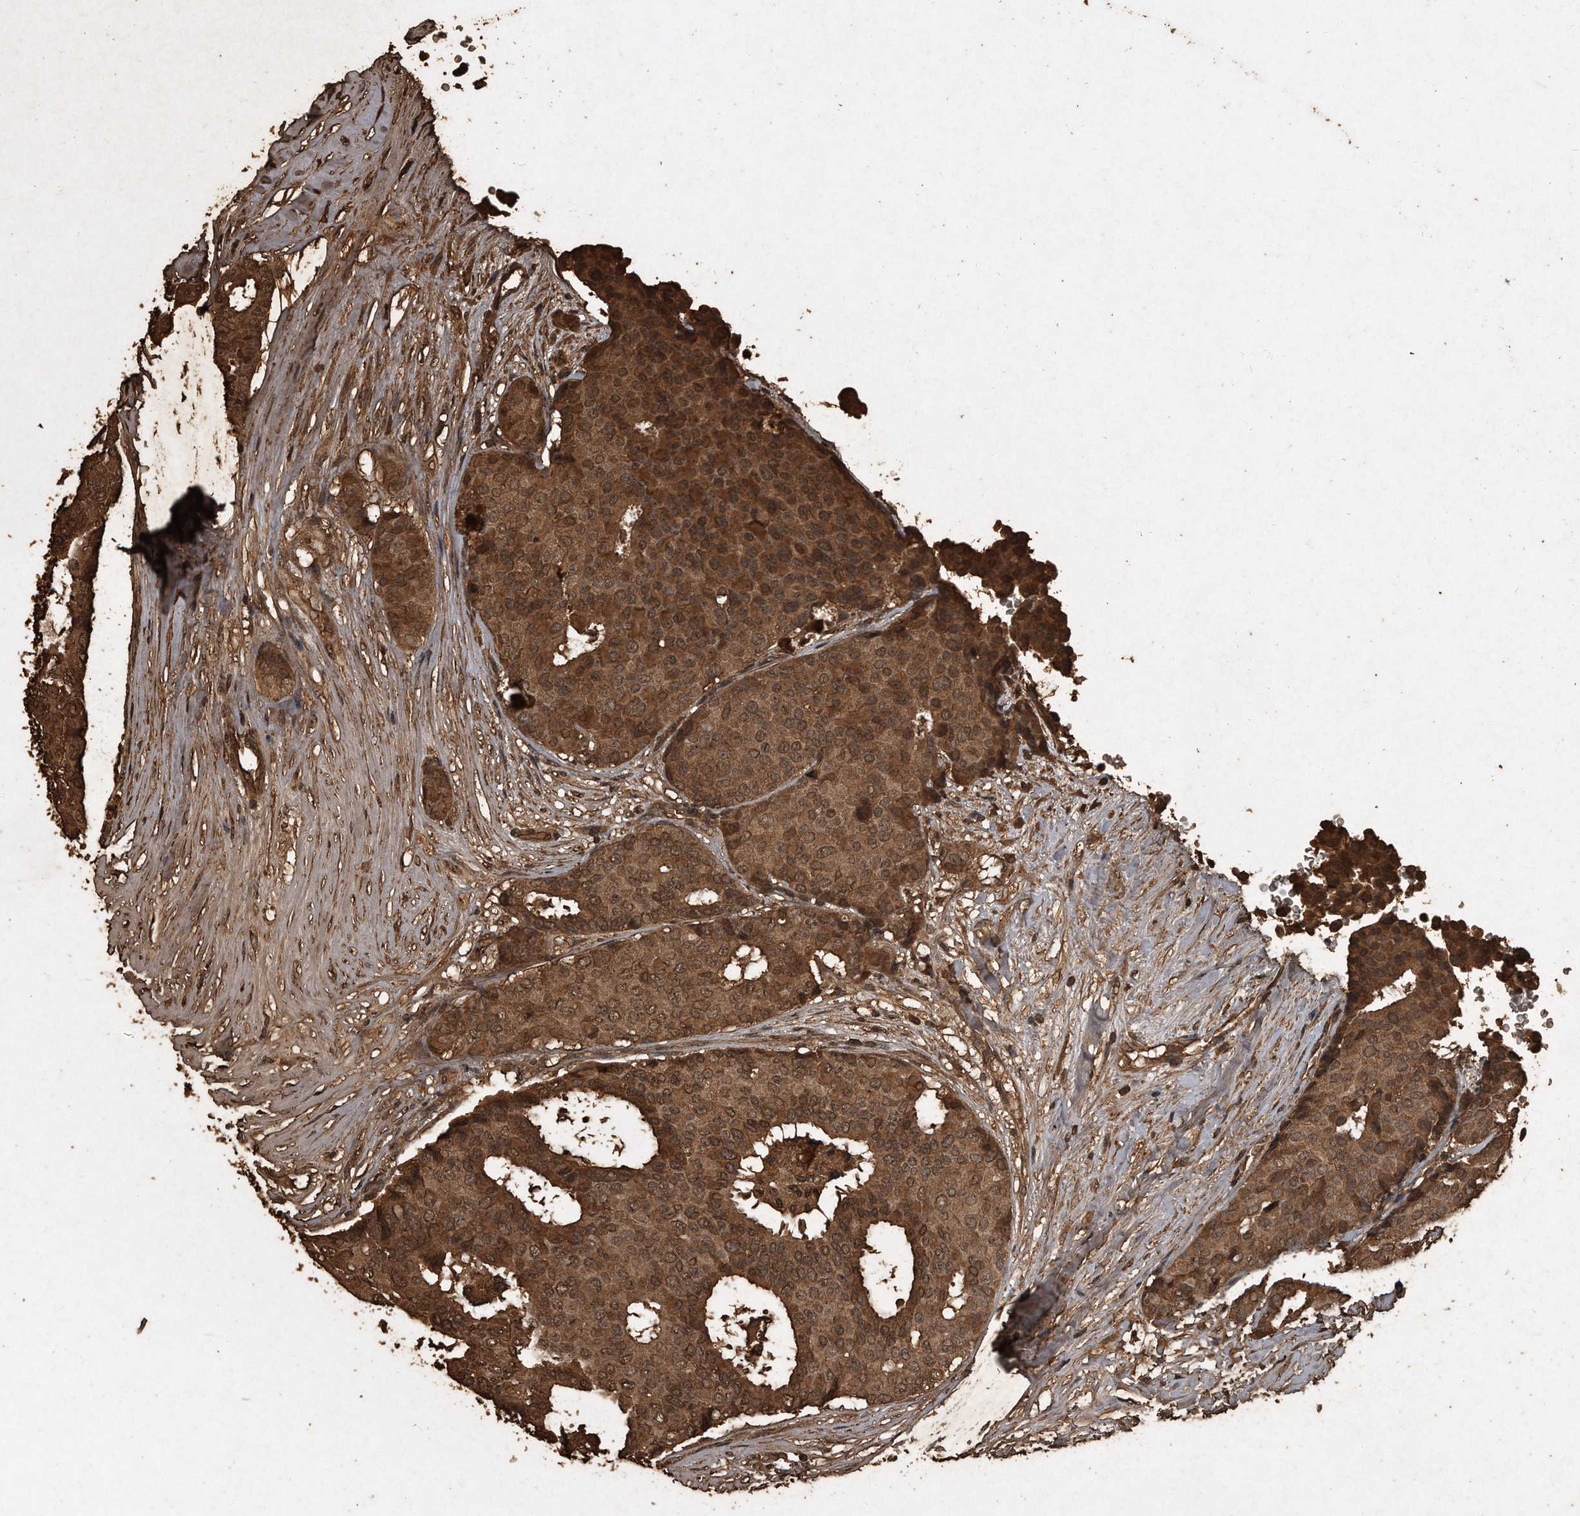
{"staining": {"intensity": "moderate", "quantity": ">75%", "location": "cytoplasmic/membranous,nuclear"}, "tissue": "breast cancer", "cell_type": "Tumor cells", "image_type": "cancer", "snomed": [{"axis": "morphology", "description": "Duct carcinoma"}, {"axis": "topography", "description": "Breast"}], "caption": "Protein expression by IHC demonstrates moderate cytoplasmic/membranous and nuclear expression in about >75% of tumor cells in infiltrating ductal carcinoma (breast).", "gene": "CFLAR", "patient": {"sex": "female", "age": 75}}